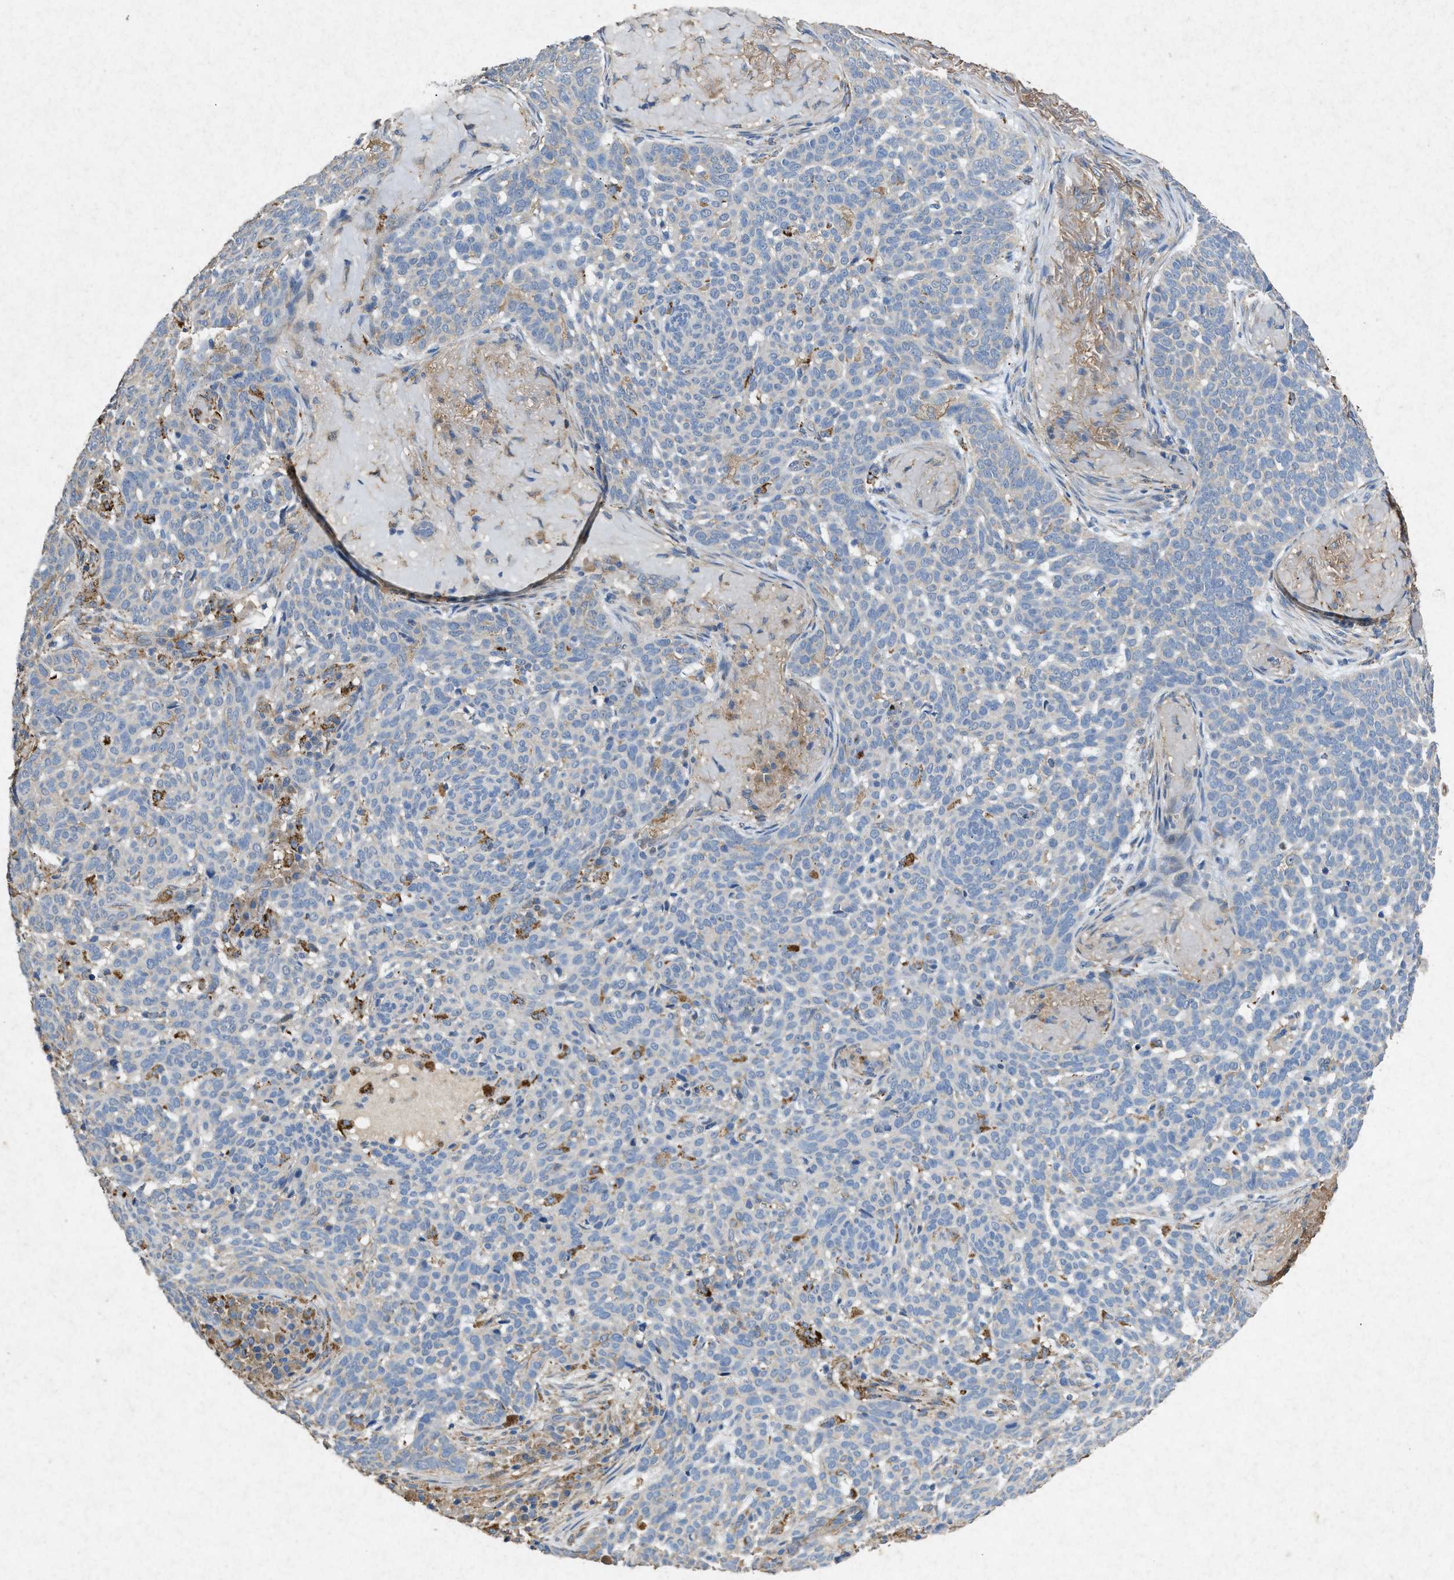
{"staining": {"intensity": "negative", "quantity": "none", "location": "none"}, "tissue": "skin cancer", "cell_type": "Tumor cells", "image_type": "cancer", "snomed": [{"axis": "morphology", "description": "Basal cell carcinoma"}, {"axis": "topography", "description": "Skin"}], "caption": "DAB (3,3'-diaminobenzidine) immunohistochemical staining of human skin cancer (basal cell carcinoma) demonstrates no significant positivity in tumor cells. Nuclei are stained in blue.", "gene": "CDK15", "patient": {"sex": "male", "age": 85}}